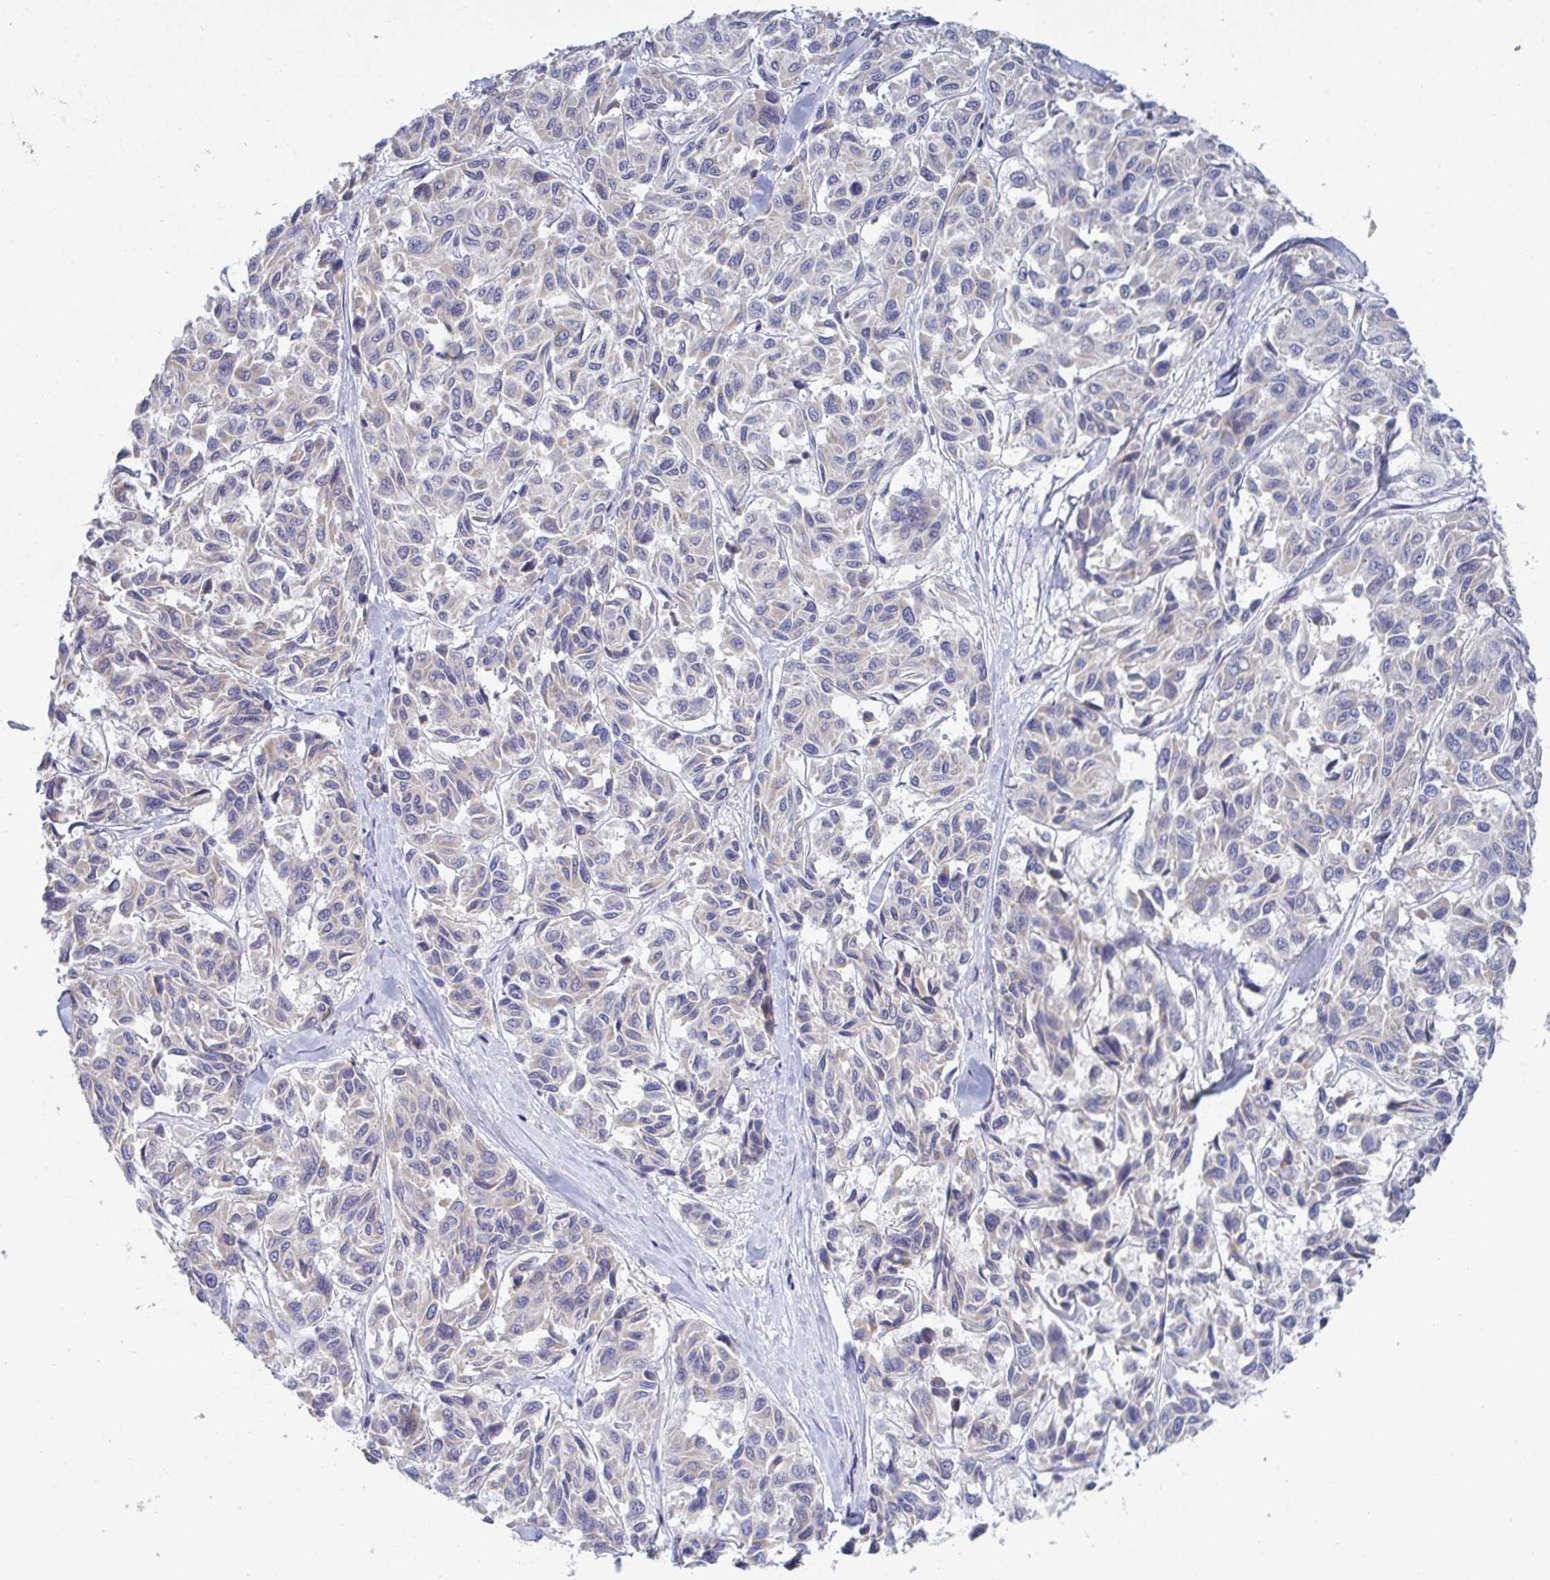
{"staining": {"intensity": "moderate", "quantity": "25%-75%", "location": "cytoplasmic/membranous"}, "tissue": "melanoma", "cell_type": "Tumor cells", "image_type": "cancer", "snomed": [{"axis": "morphology", "description": "Malignant melanoma, NOS"}, {"axis": "topography", "description": "Skin"}], "caption": "Moderate cytoplasmic/membranous expression is seen in about 25%-75% of tumor cells in melanoma. The staining was performed using DAB, with brown indicating positive protein expression. Nuclei are stained blue with hematoxylin.", "gene": "GALNT13", "patient": {"sex": "female", "age": 66}}